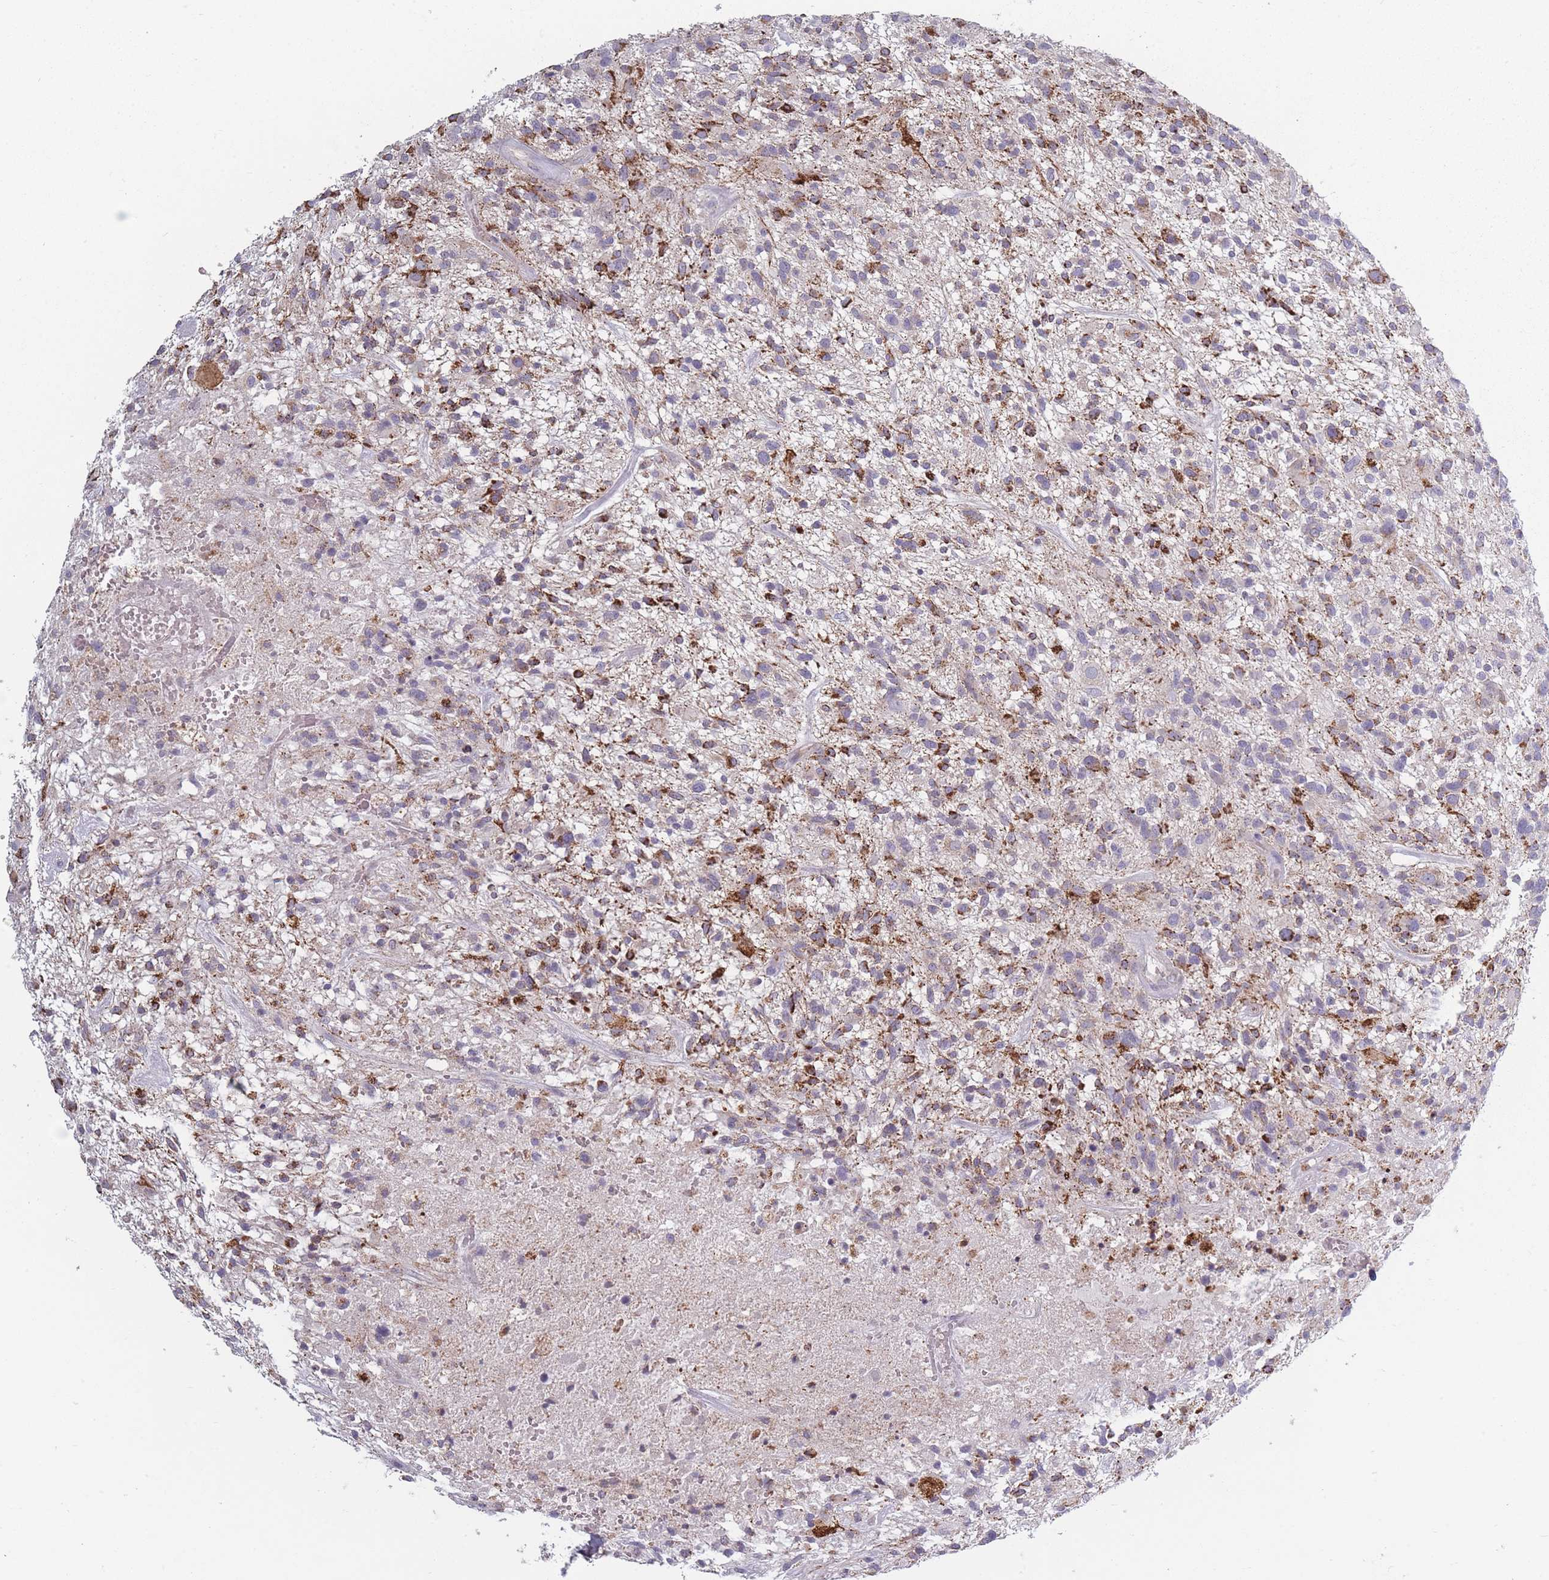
{"staining": {"intensity": "strong", "quantity": "25%-75%", "location": "cytoplasmic/membranous"}, "tissue": "glioma", "cell_type": "Tumor cells", "image_type": "cancer", "snomed": [{"axis": "morphology", "description": "Glioma, malignant, High grade"}, {"axis": "topography", "description": "Brain"}], "caption": "Immunohistochemistry of high-grade glioma (malignant) demonstrates high levels of strong cytoplasmic/membranous expression in approximately 25%-75% of tumor cells.", "gene": "PEX11B", "patient": {"sex": "male", "age": 47}}